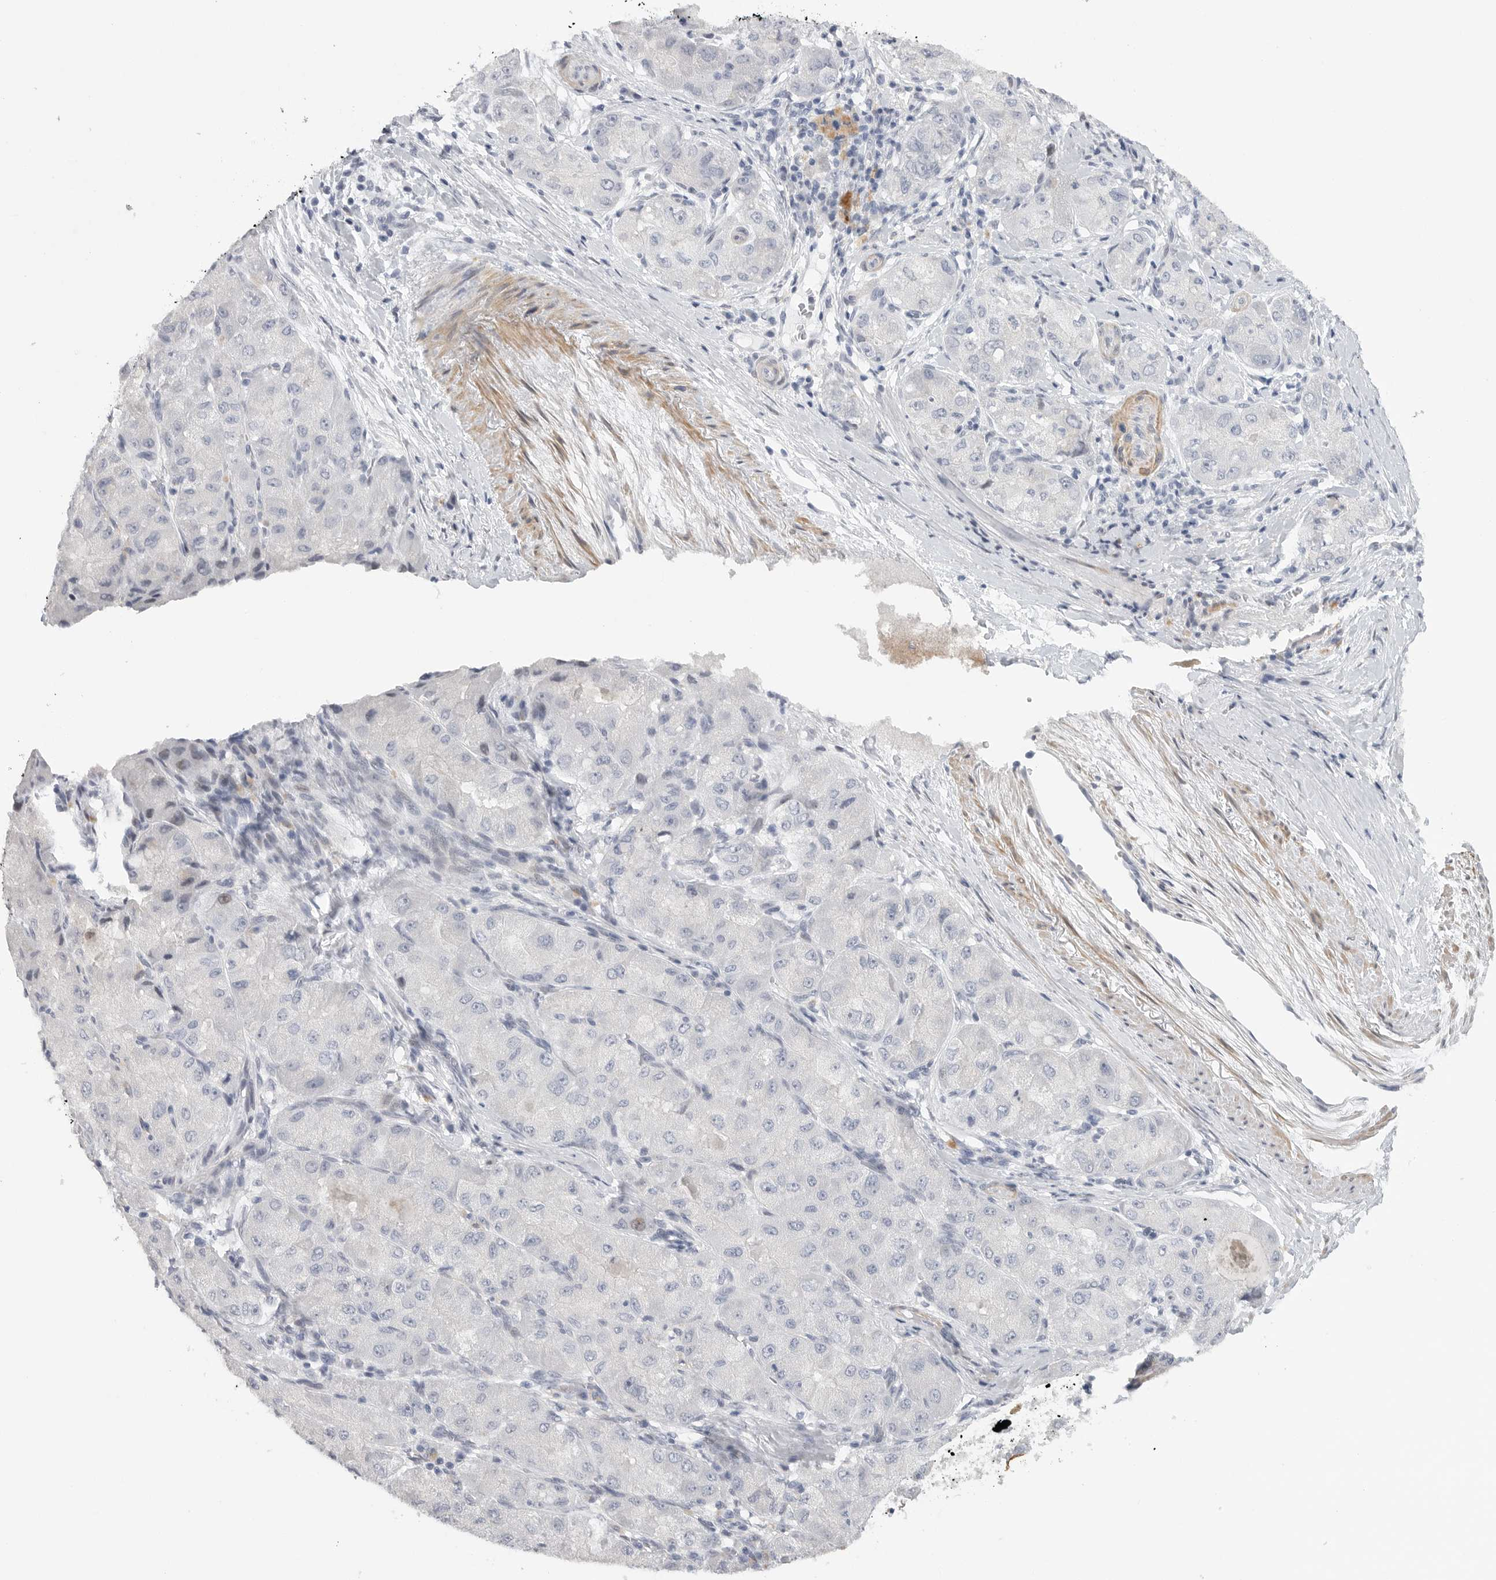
{"staining": {"intensity": "negative", "quantity": "none", "location": "none"}, "tissue": "liver cancer", "cell_type": "Tumor cells", "image_type": "cancer", "snomed": [{"axis": "morphology", "description": "Carcinoma, Hepatocellular, NOS"}, {"axis": "topography", "description": "Liver"}], "caption": "DAB immunohistochemical staining of human liver cancer (hepatocellular carcinoma) demonstrates no significant staining in tumor cells.", "gene": "TNR", "patient": {"sex": "male", "age": 80}}